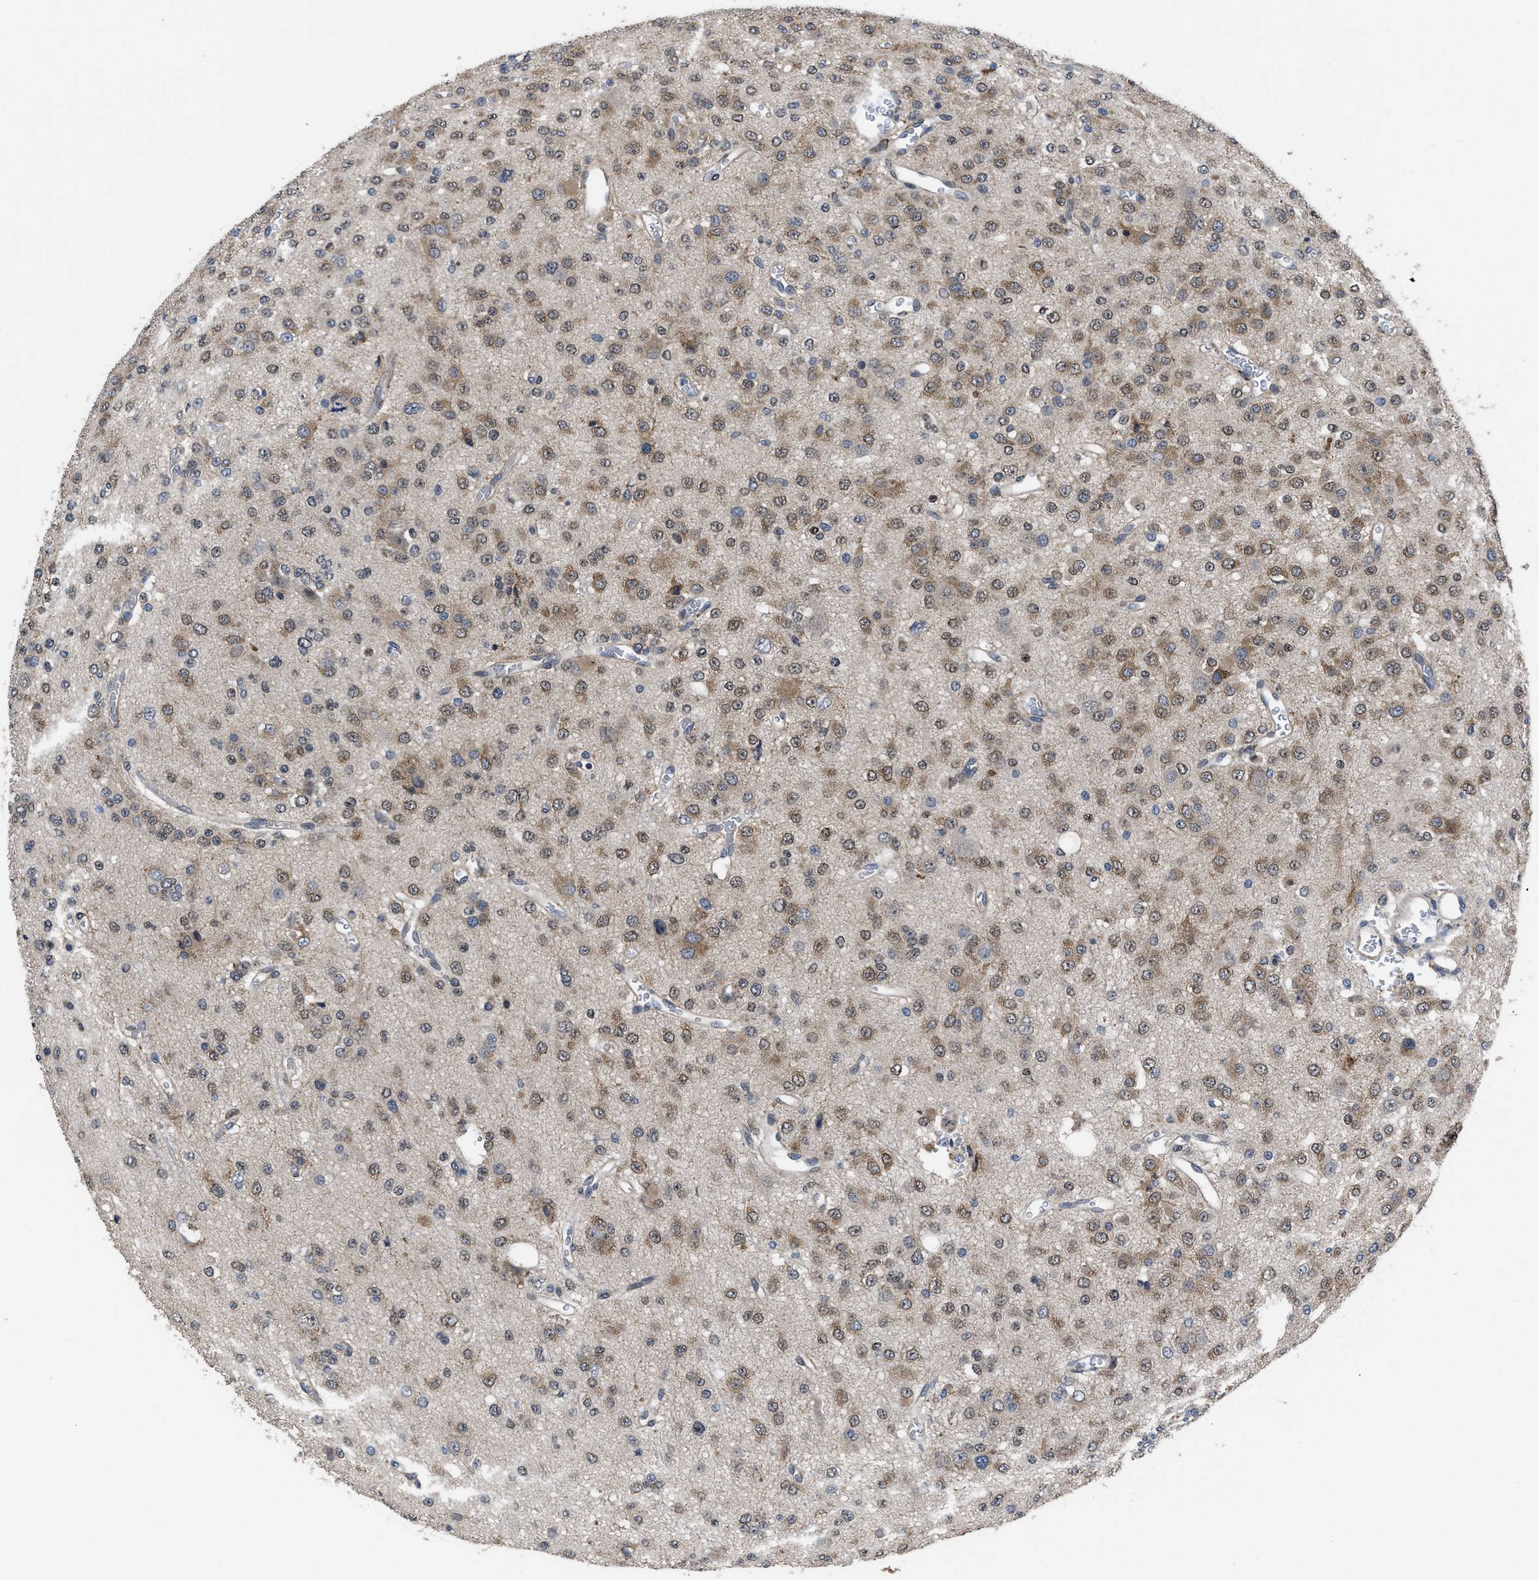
{"staining": {"intensity": "moderate", "quantity": "25%-75%", "location": "cytoplasmic/membranous"}, "tissue": "glioma", "cell_type": "Tumor cells", "image_type": "cancer", "snomed": [{"axis": "morphology", "description": "Glioma, malignant, Low grade"}, {"axis": "topography", "description": "Brain"}], "caption": "Immunohistochemical staining of human glioma demonstrates medium levels of moderate cytoplasmic/membranous expression in approximately 25%-75% of tumor cells.", "gene": "SQLE", "patient": {"sex": "male", "age": 38}}